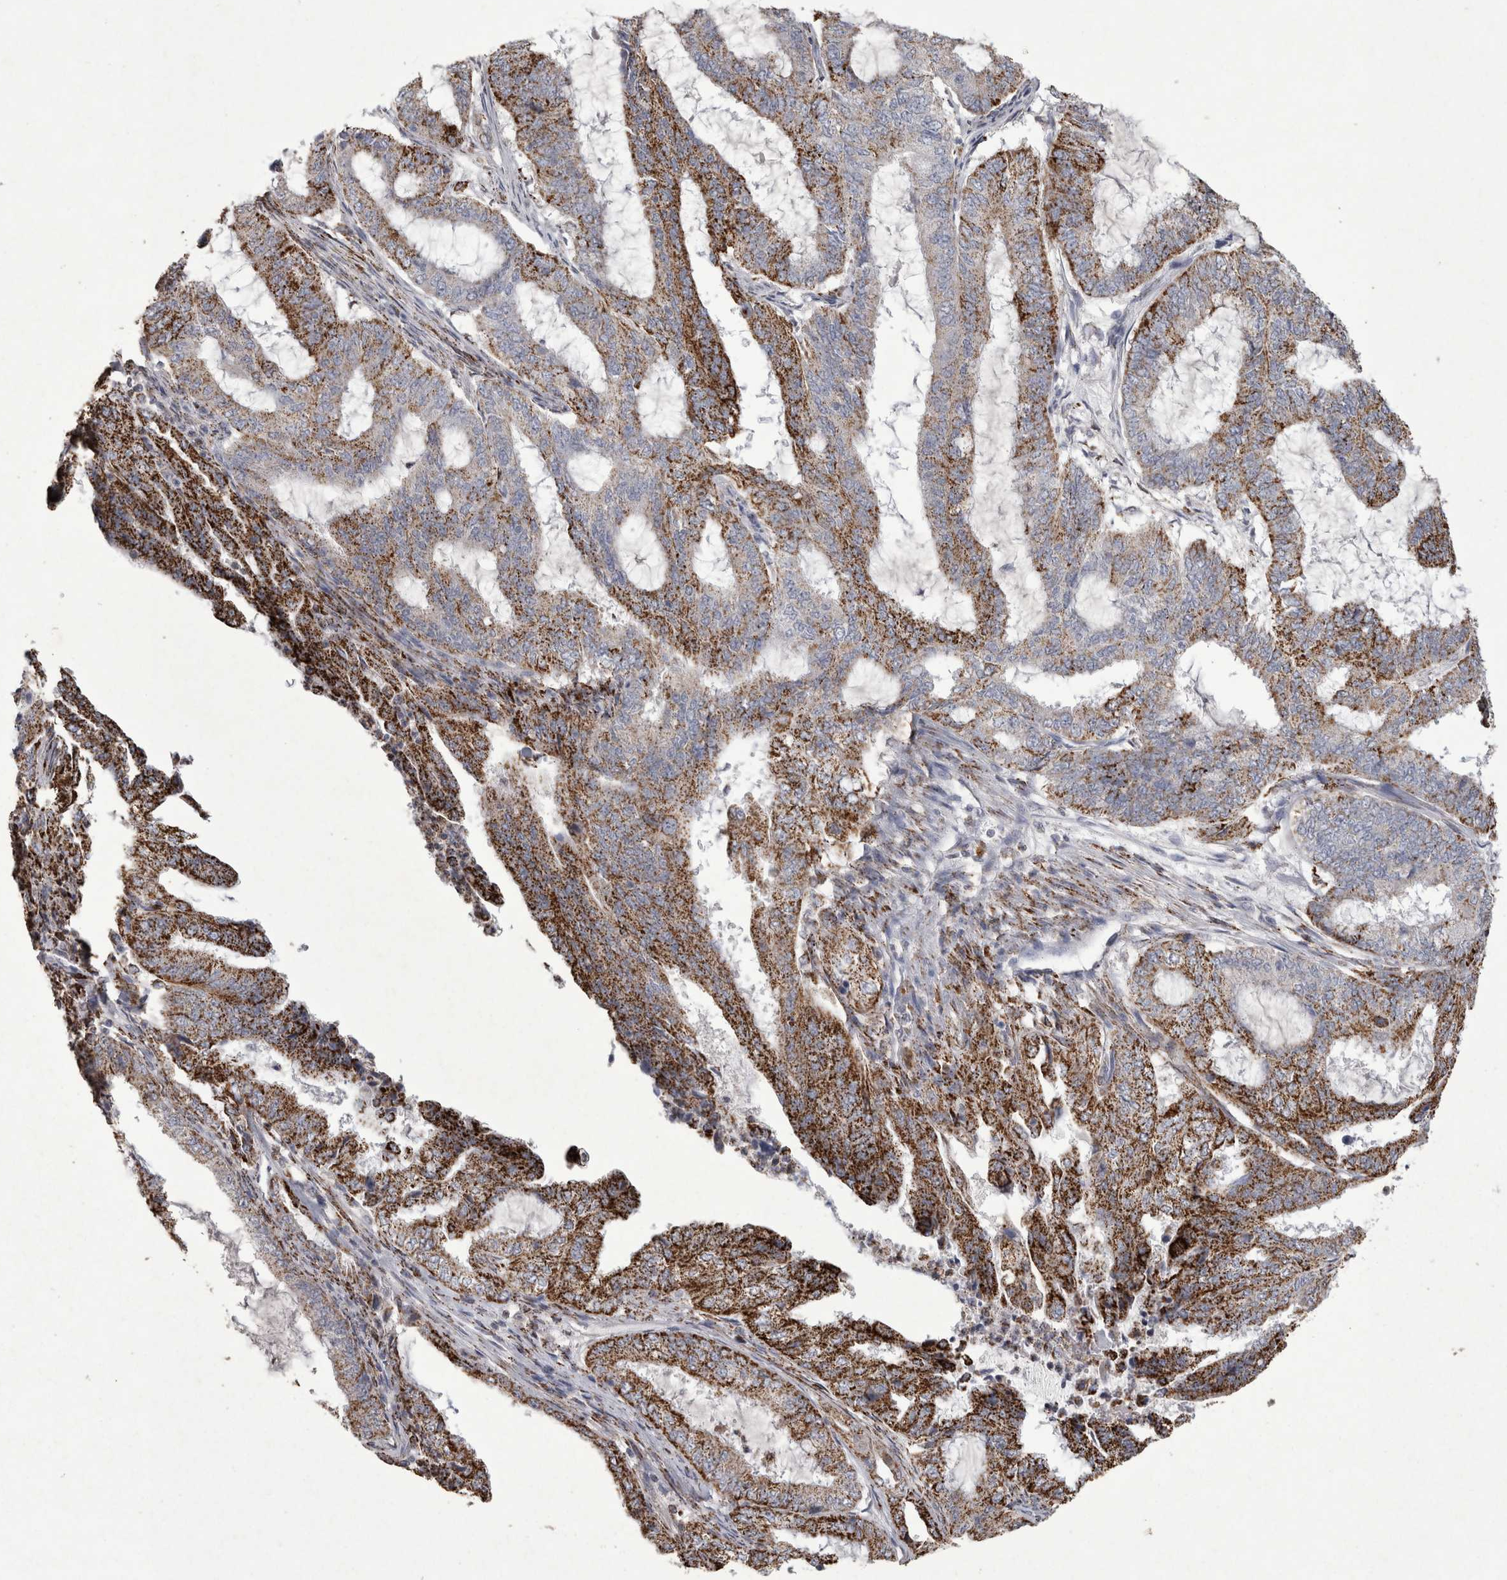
{"staining": {"intensity": "strong", "quantity": ">75%", "location": "cytoplasmic/membranous"}, "tissue": "endometrial cancer", "cell_type": "Tumor cells", "image_type": "cancer", "snomed": [{"axis": "morphology", "description": "Adenocarcinoma, NOS"}, {"axis": "topography", "description": "Endometrium"}], "caption": "Immunohistochemistry (IHC) of human endometrial cancer (adenocarcinoma) displays high levels of strong cytoplasmic/membranous positivity in approximately >75% of tumor cells.", "gene": "DKK3", "patient": {"sex": "female", "age": 51}}